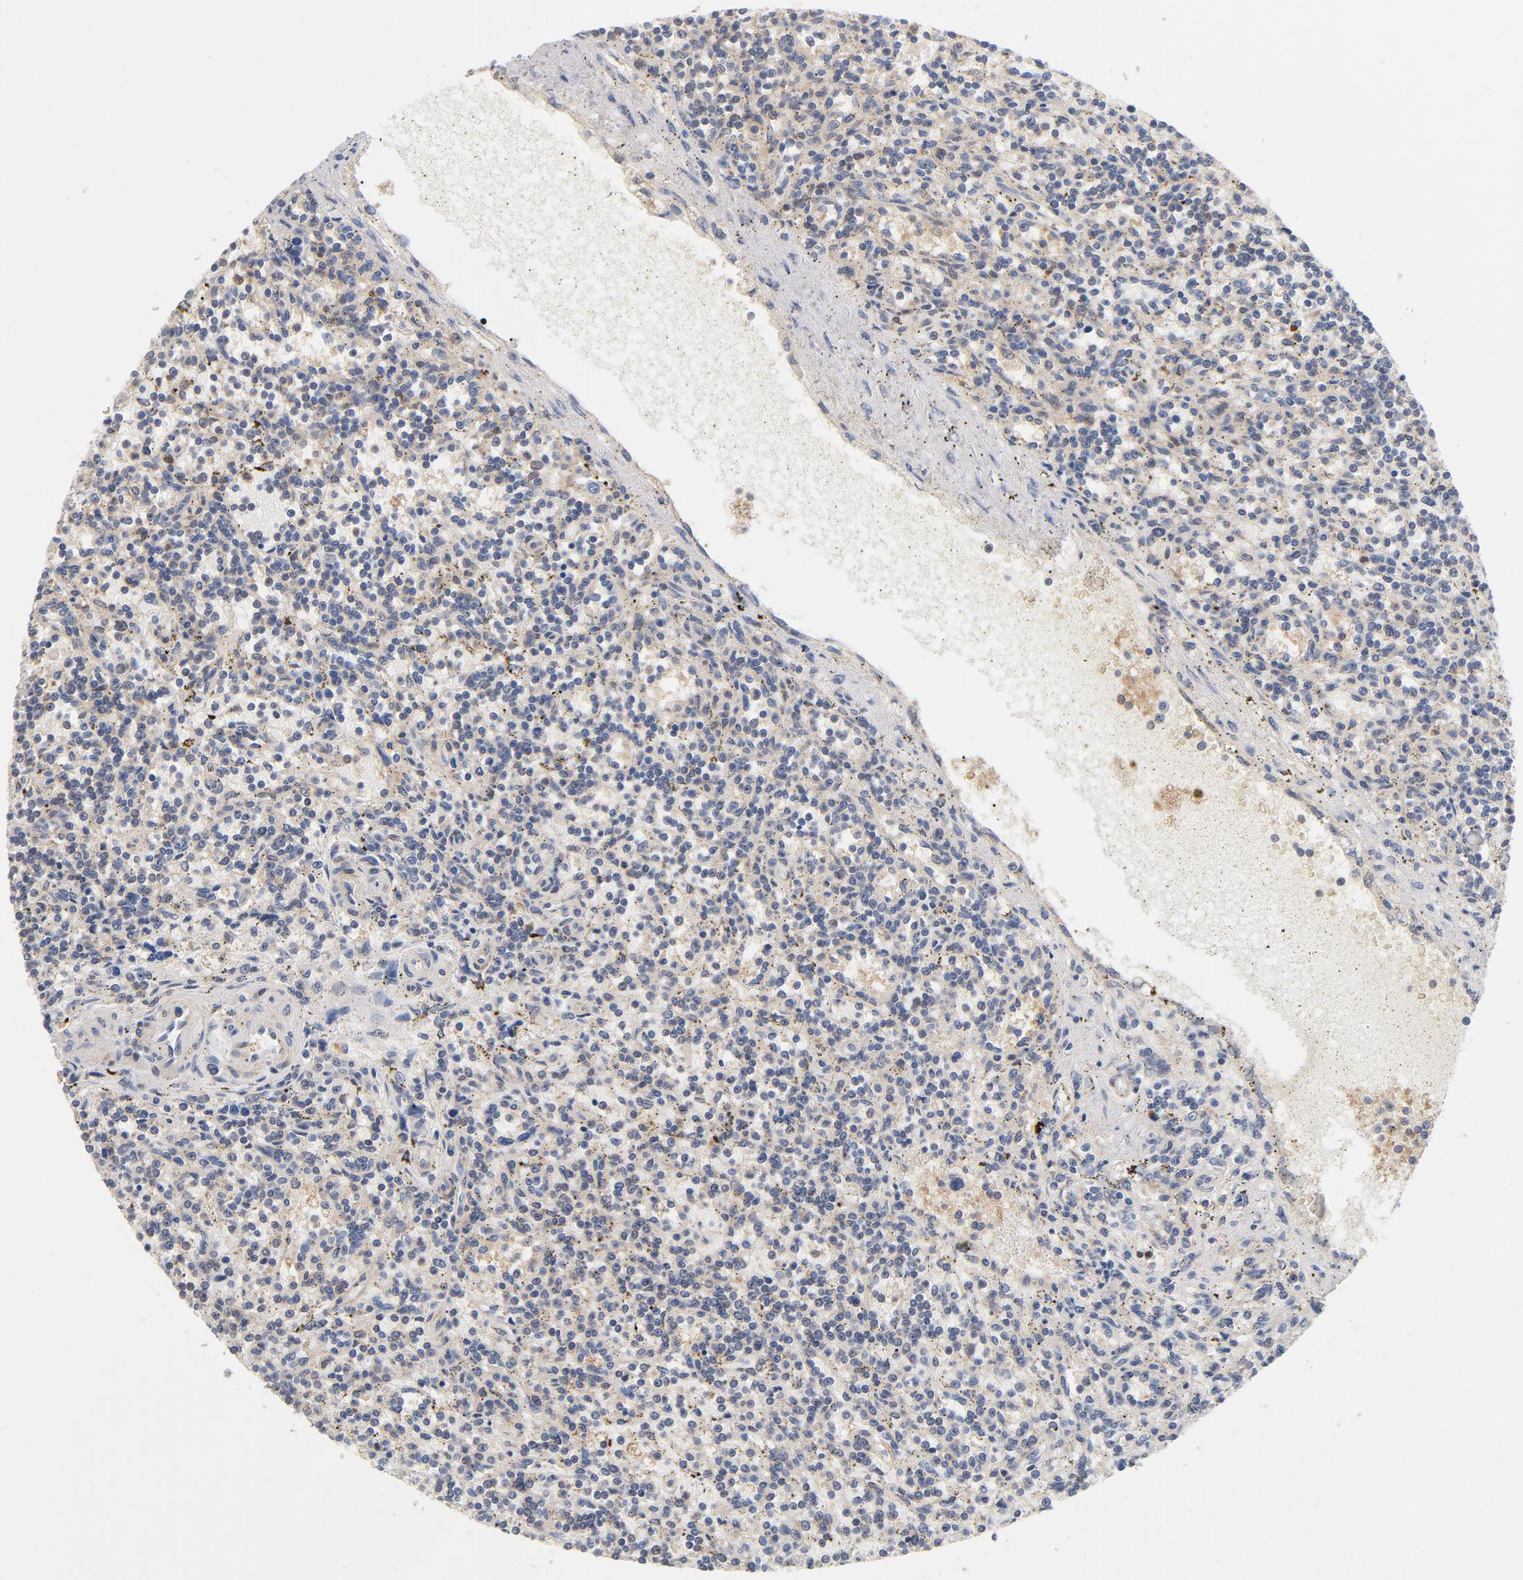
{"staining": {"intensity": "negative", "quantity": "none", "location": "none"}, "tissue": "lymphoma", "cell_type": "Tumor cells", "image_type": "cancer", "snomed": [{"axis": "morphology", "description": "Malignant lymphoma, non-Hodgkin's type, Low grade"}, {"axis": "topography", "description": "Spleen"}], "caption": "Immunohistochemical staining of malignant lymphoma, non-Hodgkin's type (low-grade) shows no significant positivity in tumor cells.", "gene": "ASMTL", "patient": {"sex": "male", "age": 73}}